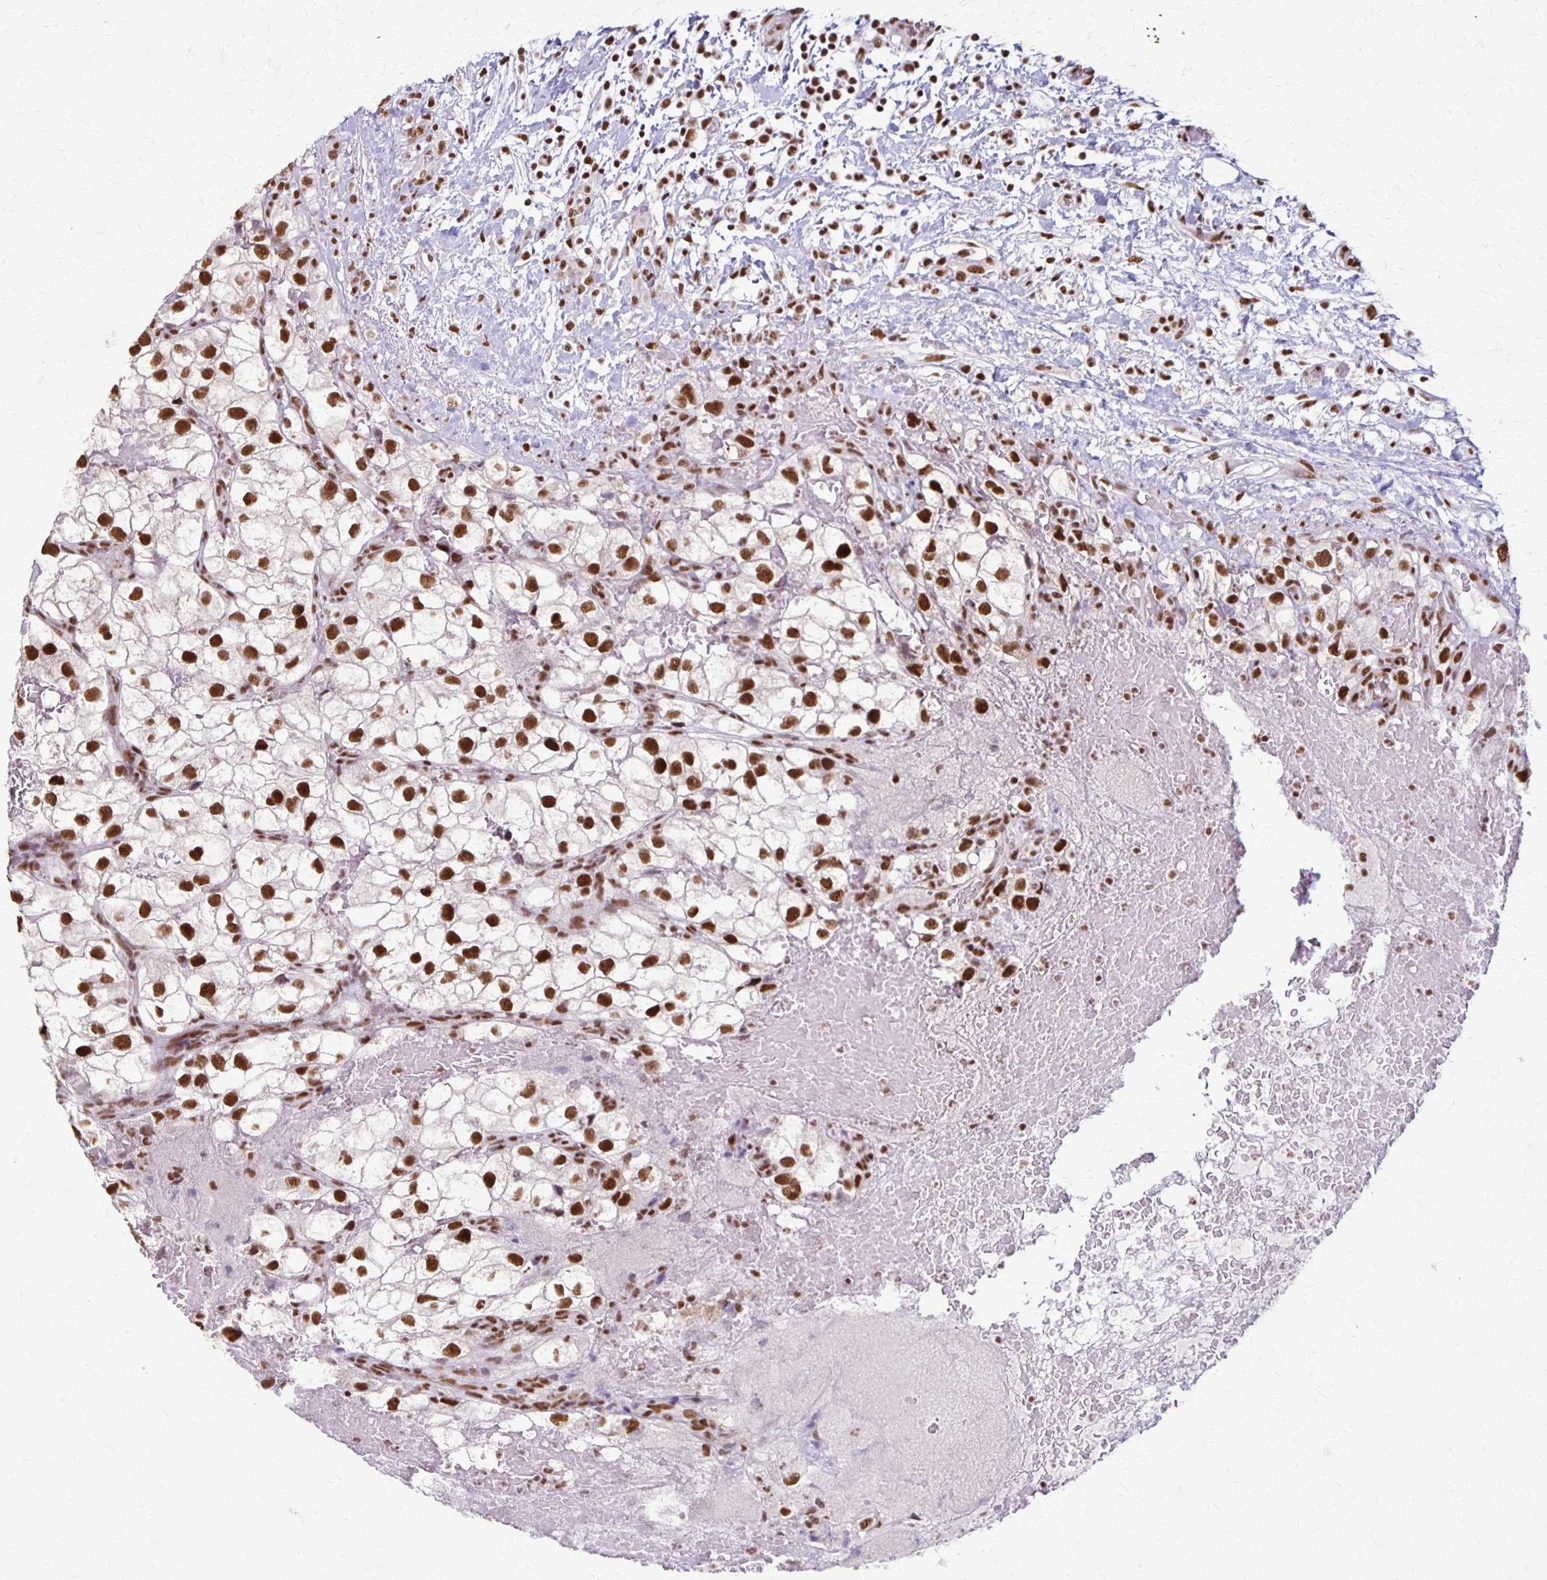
{"staining": {"intensity": "strong", "quantity": ">75%", "location": "nuclear"}, "tissue": "renal cancer", "cell_type": "Tumor cells", "image_type": "cancer", "snomed": [{"axis": "morphology", "description": "Adenocarcinoma, NOS"}, {"axis": "topography", "description": "Kidney"}], "caption": "Immunohistochemical staining of human renal adenocarcinoma demonstrates high levels of strong nuclear positivity in about >75% of tumor cells.", "gene": "XRCC6", "patient": {"sex": "male", "age": 59}}